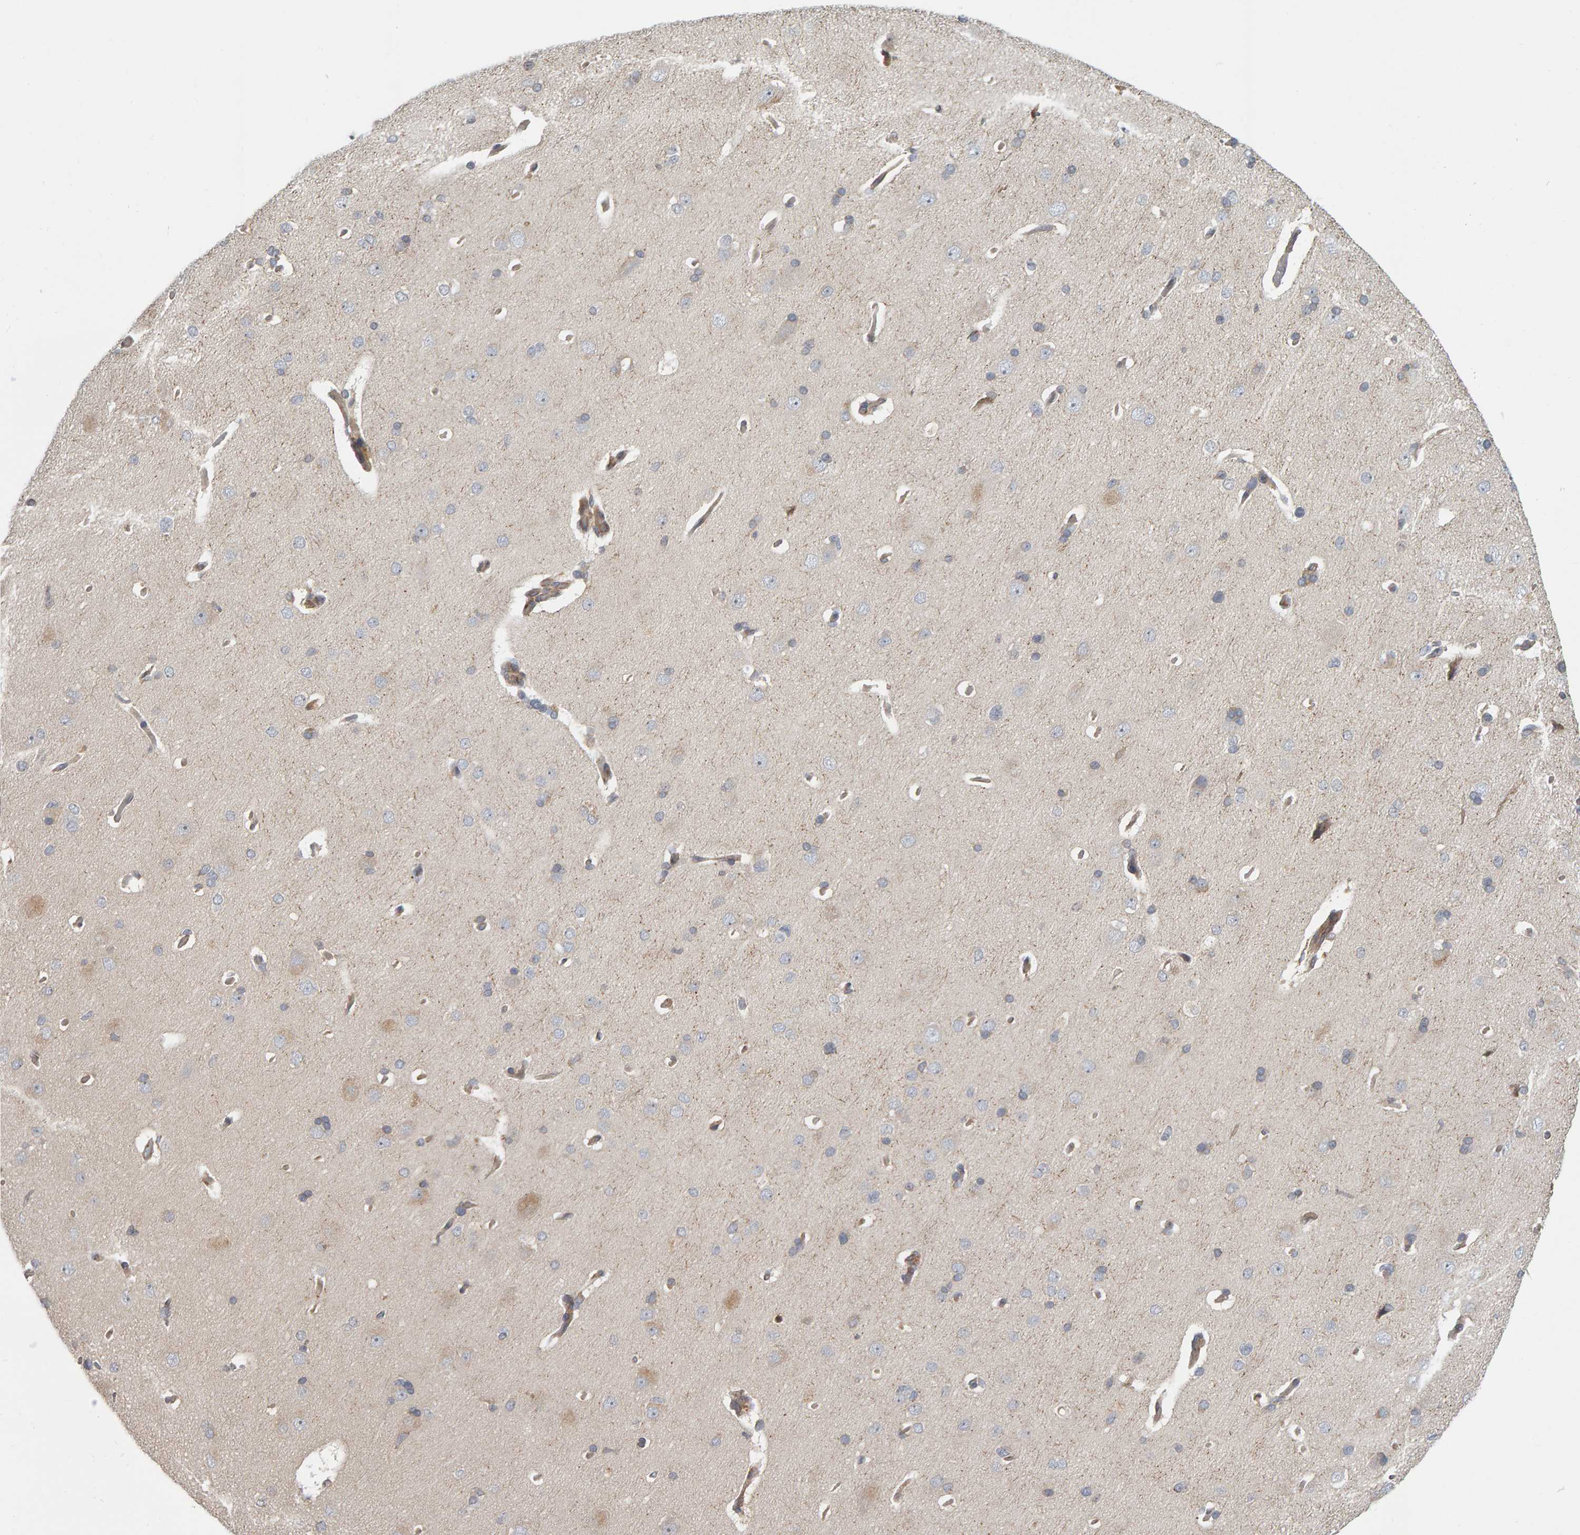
{"staining": {"intensity": "weak", "quantity": "25%-75%", "location": "cytoplasmic/membranous"}, "tissue": "cerebral cortex", "cell_type": "Endothelial cells", "image_type": "normal", "snomed": [{"axis": "morphology", "description": "Normal tissue, NOS"}, {"axis": "topography", "description": "Cerebral cortex"}], "caption": "A brown stain highlights weak cytoplasmic/membranous expression of a protein in endothelial cells of unremarkable human cerebral cortex. (Brightfield microscopy of DAB IHC at high magnification).", "gene": "C9orf72", "patient": {"sex": "male", "age": 62}}